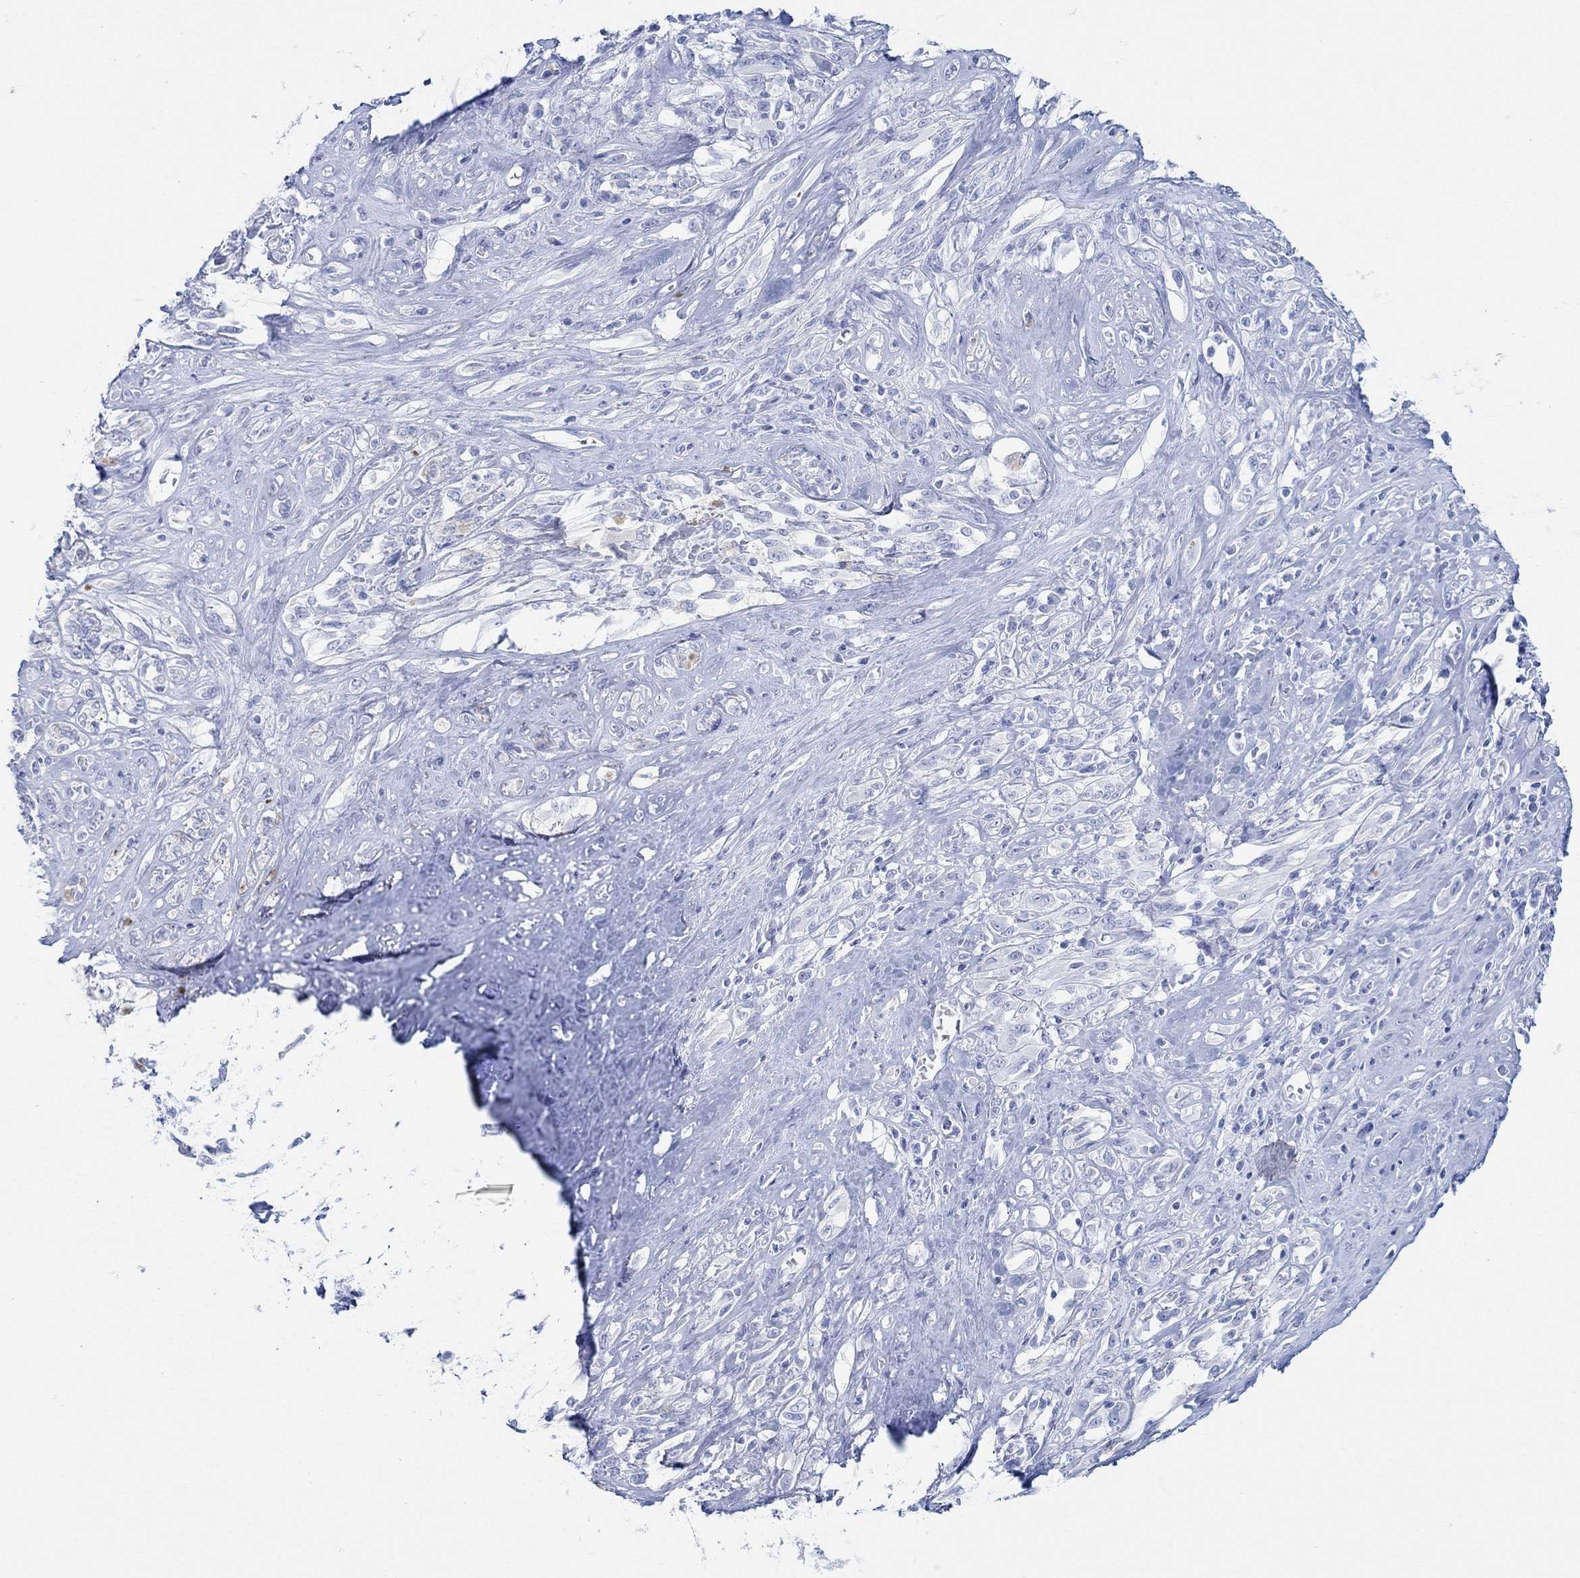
{"staining": {"intensity": "negative", "quantity": "none", "location": "none"}, "tissue": "melanoma", "cell_type": "Tumor cells", "image_type": "cancer", "snomed": [{"axis": "morphology", "description": "Malignant melanoma, NOS"}, {"axis": "topography", "description": "Skin"}], "caption": "The histopathology image displays no significant staining in tumor cells of malignant melanoma.", "gene": "AK8", "patient": {"sex": "female", "age": 91}}